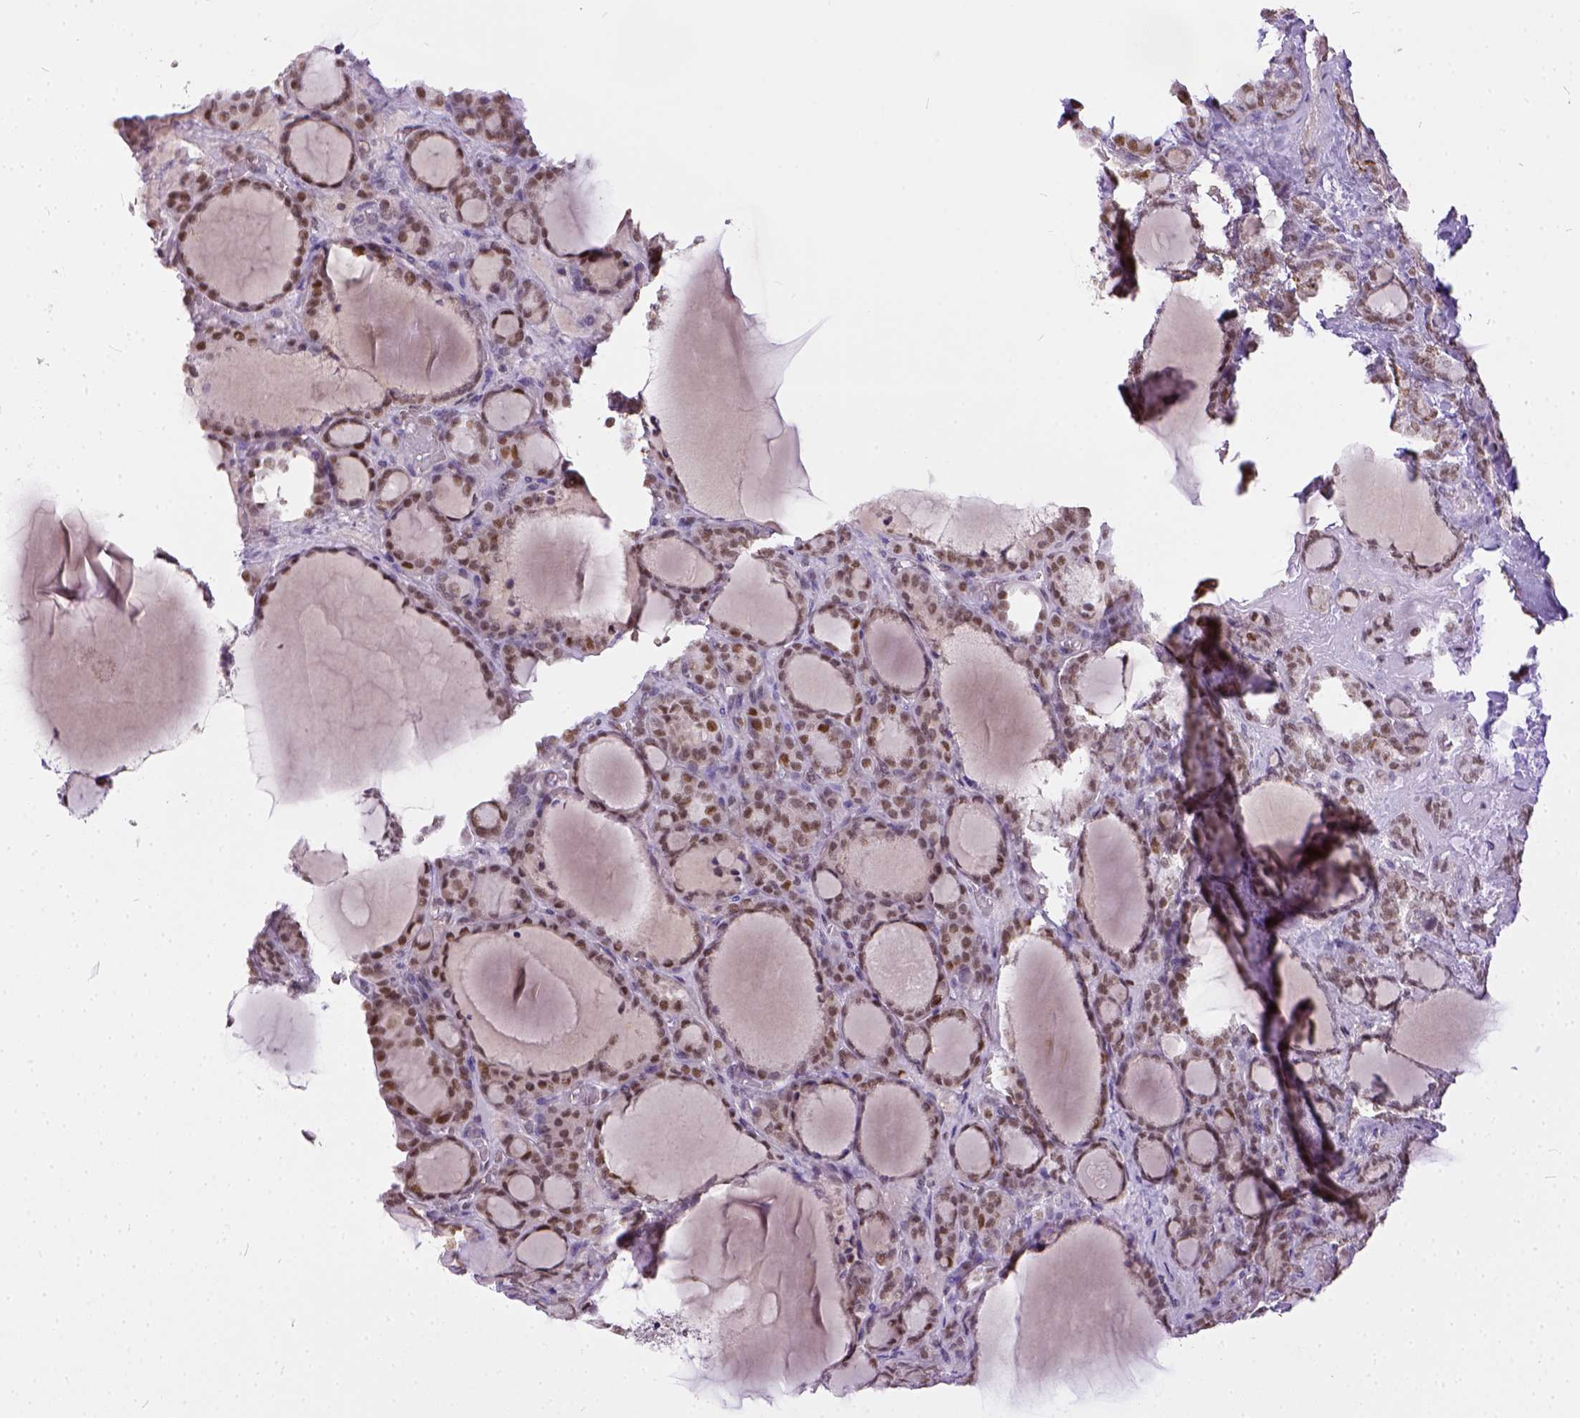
{"staining": {"intensity": "moderate", "quantity": ">75%", "location": "nuclear"}, "tissue": "thyroid cancer", "cell_type": "Tumor cells", "image_type": "cancer", "snomed": [{"axis": "morphology", "description": "Normal tissue, NOS"}, {"axis": "morphology", "description": "Follicular adenoma carcinoma, NOS"}, {"axis": "topography", "description": "Thyroid gland"}], "caption": "The micrograph reveals immunohistochemical staining of thyroid cancer. There is moderate nuclear expression is seen in approximately >75% of tumor cells.", "gene": "ERCC1", "patient": {"sex": "female", "age": 31}}